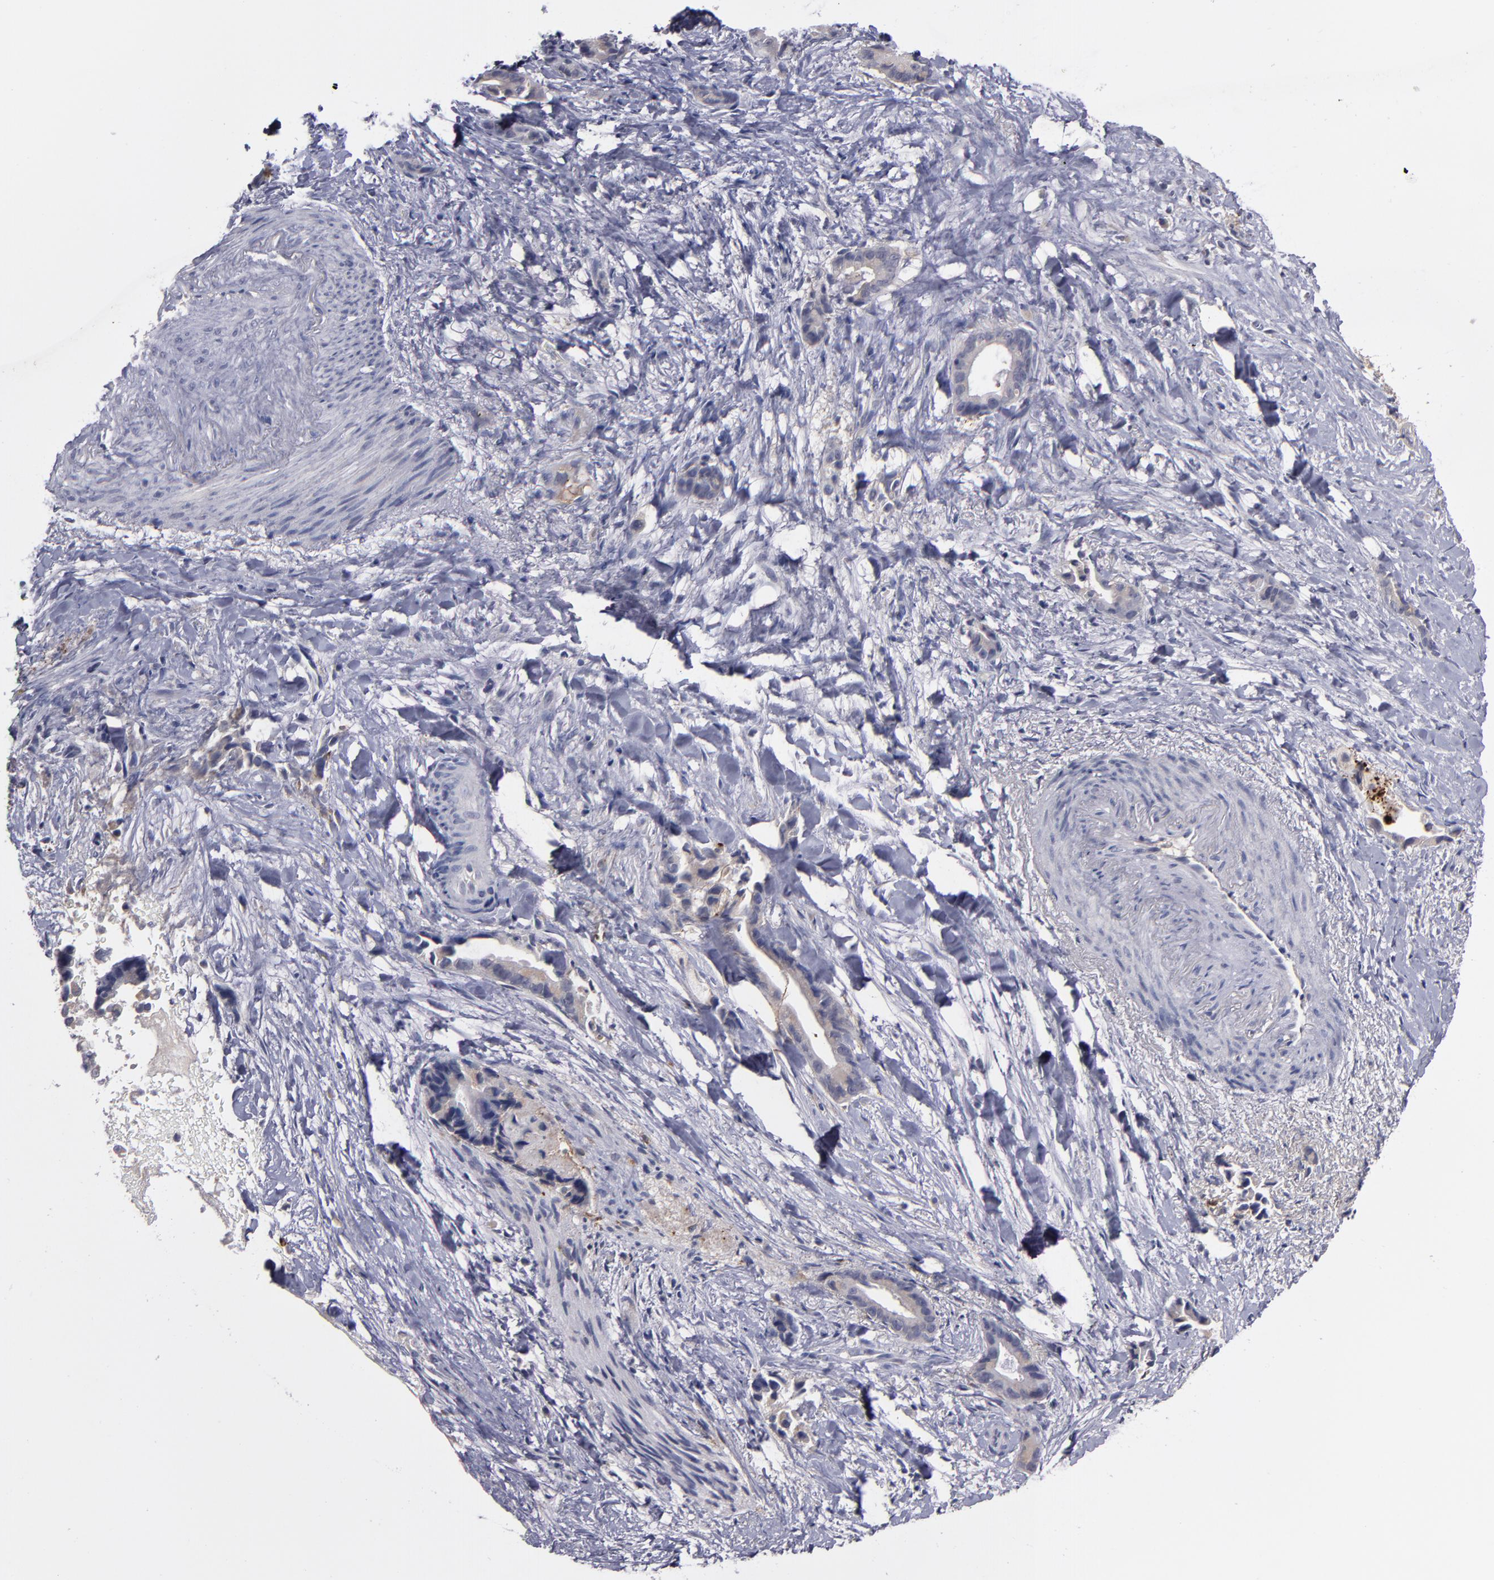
{"staining": {"intensity": "weak", "quantity": ">75%", "location": "cytoplasmic/membranous"}, "tissue": "liver cancer", "cell_type": "Tumor cells", "image_type": "cancer", "snomed": [{"axis": "morphology", "description": "Cholangiocarcinoma"}, {"axis": "topography", "description": "Liver"}], "caption": "A high-resolution photomicrograph shows immunohistochemistry staining of liver cancer (cholangiocarcinoma), which reveals weak cytoplasmic/membranous expression in approximately >75% of tumor cells.", "gene": "MMP11", "patient": {"sex": "female", "age": 55}}